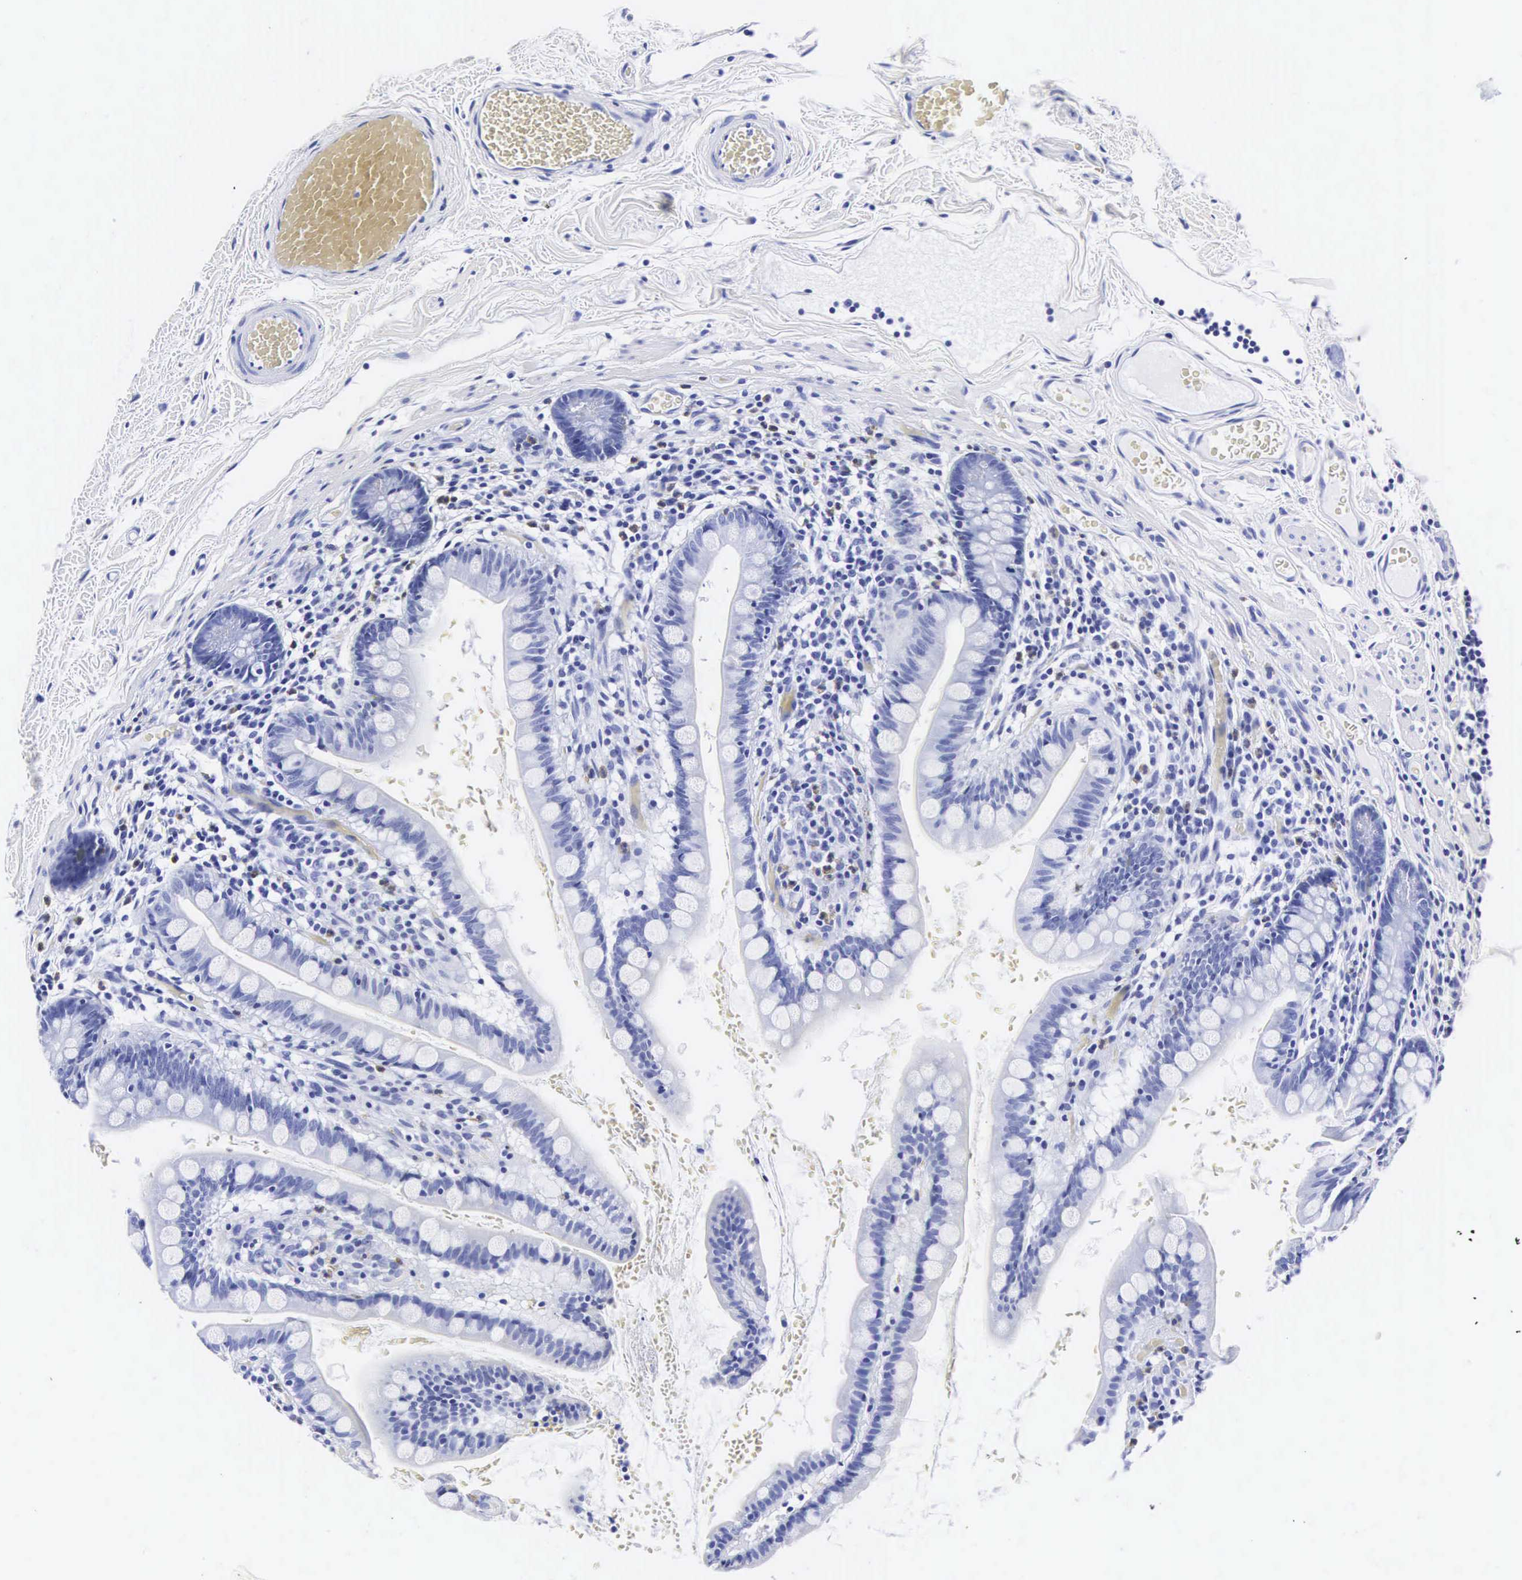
{"staining": {"intensity": "negative", "quantity": "none", "location": "none"}, "tissue": "colon", "cell_type": "Endothelial cells", "image_type": "normal", "snomed": [{"axis": "morphology", "description": "Normal tissue, NOS"}, {"axis": "topography", "description": "Colon"}], "caption": "This is an immunohistochemistry (IHC) photomicrograph of benign colon. There is no expression in endothelial cells.", "gene": "INS", "patient": {"sex": "male", "age": 54}}